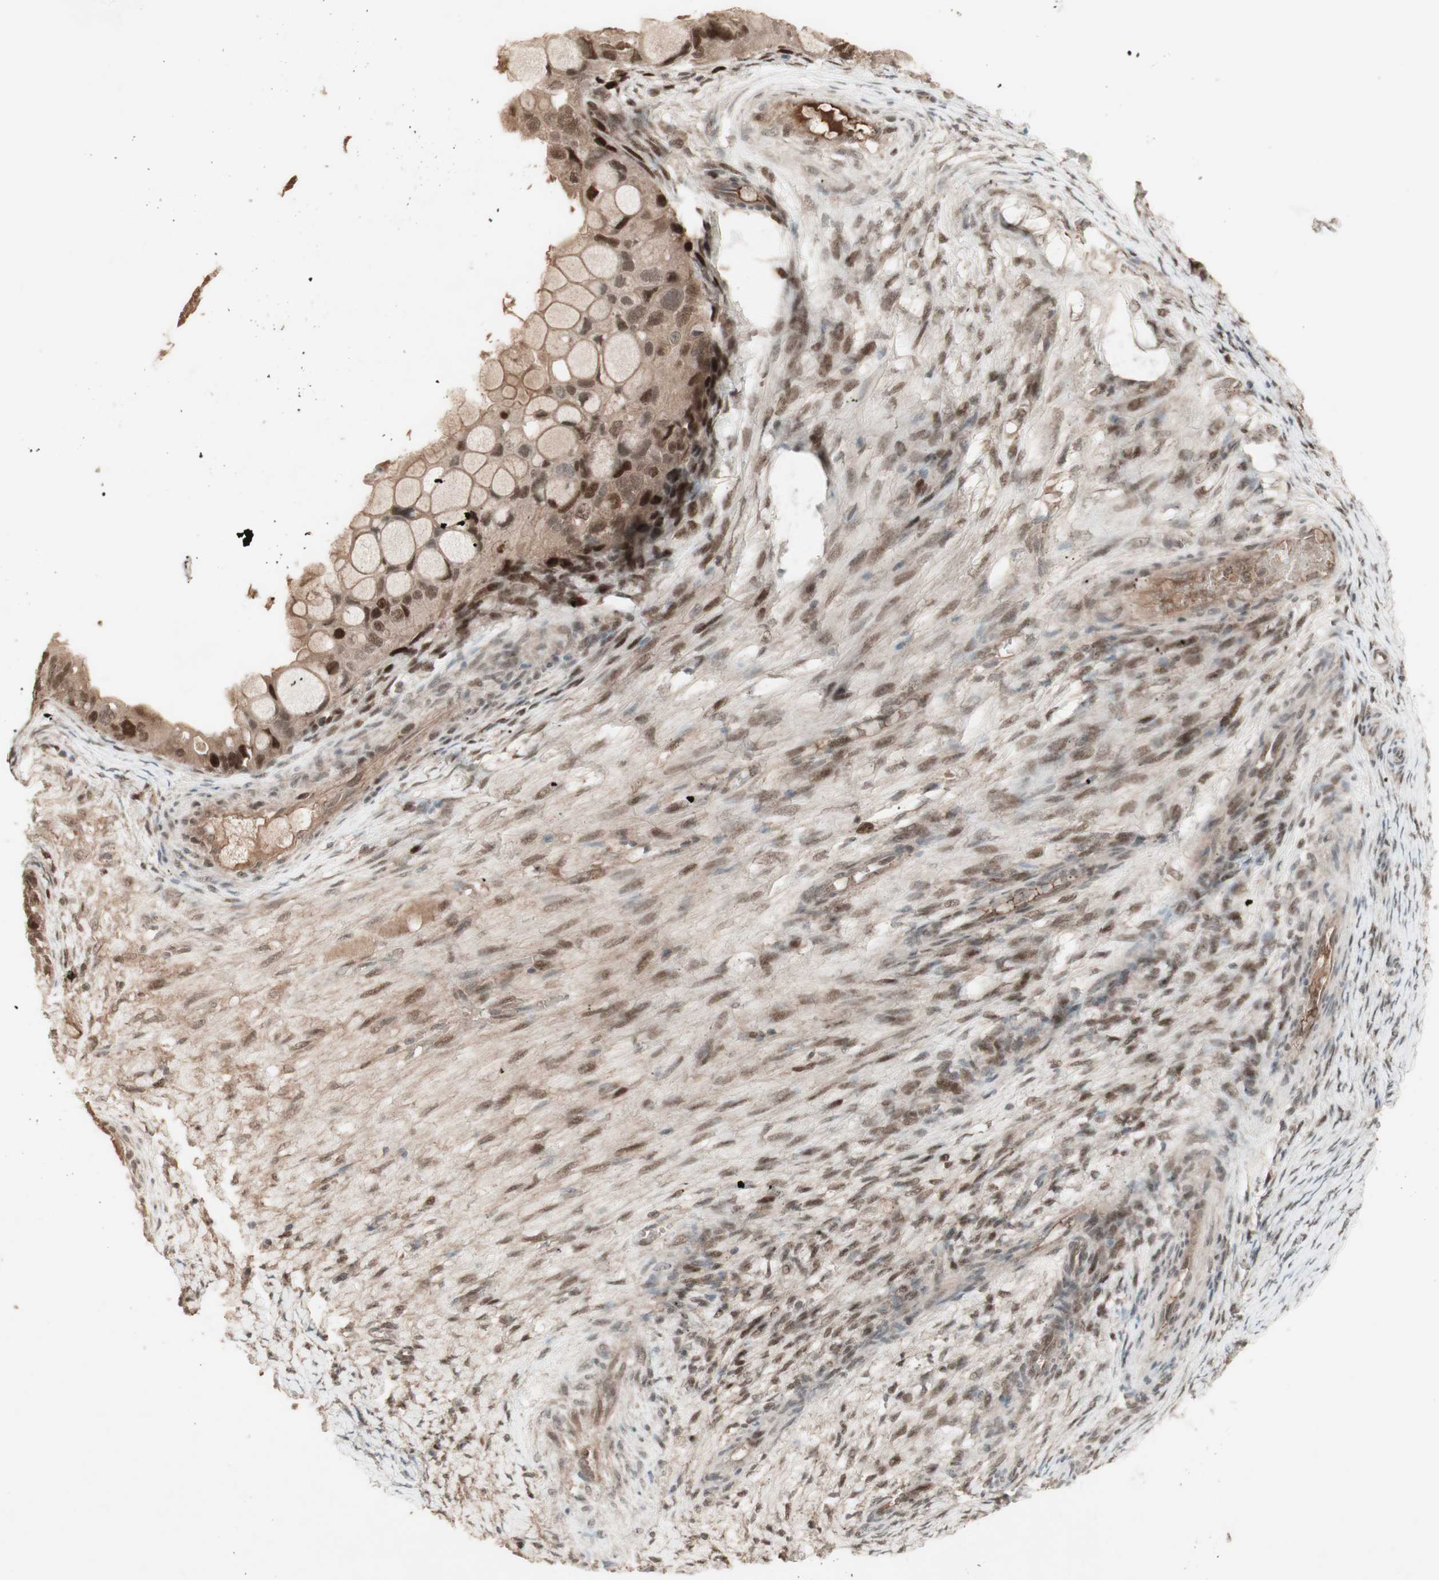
{"staining": {"intensity": "strong", "quantity": "25%-75%", "location": "cytoplasmic/membranous,nuclear"}, "tissue": "ovarian cancer", "cell_type": "Tumor cells", "image_type": "cancer", "snomed": [{"axis": "morphology", "description": "Cystadenocarcinoma, mucinous, NOS"}, {"axis": "topography", "description": "Ovary"}], "caption": "IHC histopathology image of neoplastic tissue: ovarian mucinous cystadenocarcinoma stained using immunohistochemistry reveals high levels of strong protein expression localized specifically in the cytoplasmic/membranous and nuclear of tumor cells, appearing as a cytoplasmic/membranous and nuclear brown color.", "gene": "MSH6", "patient": {"sex": "female", "age": 80}}